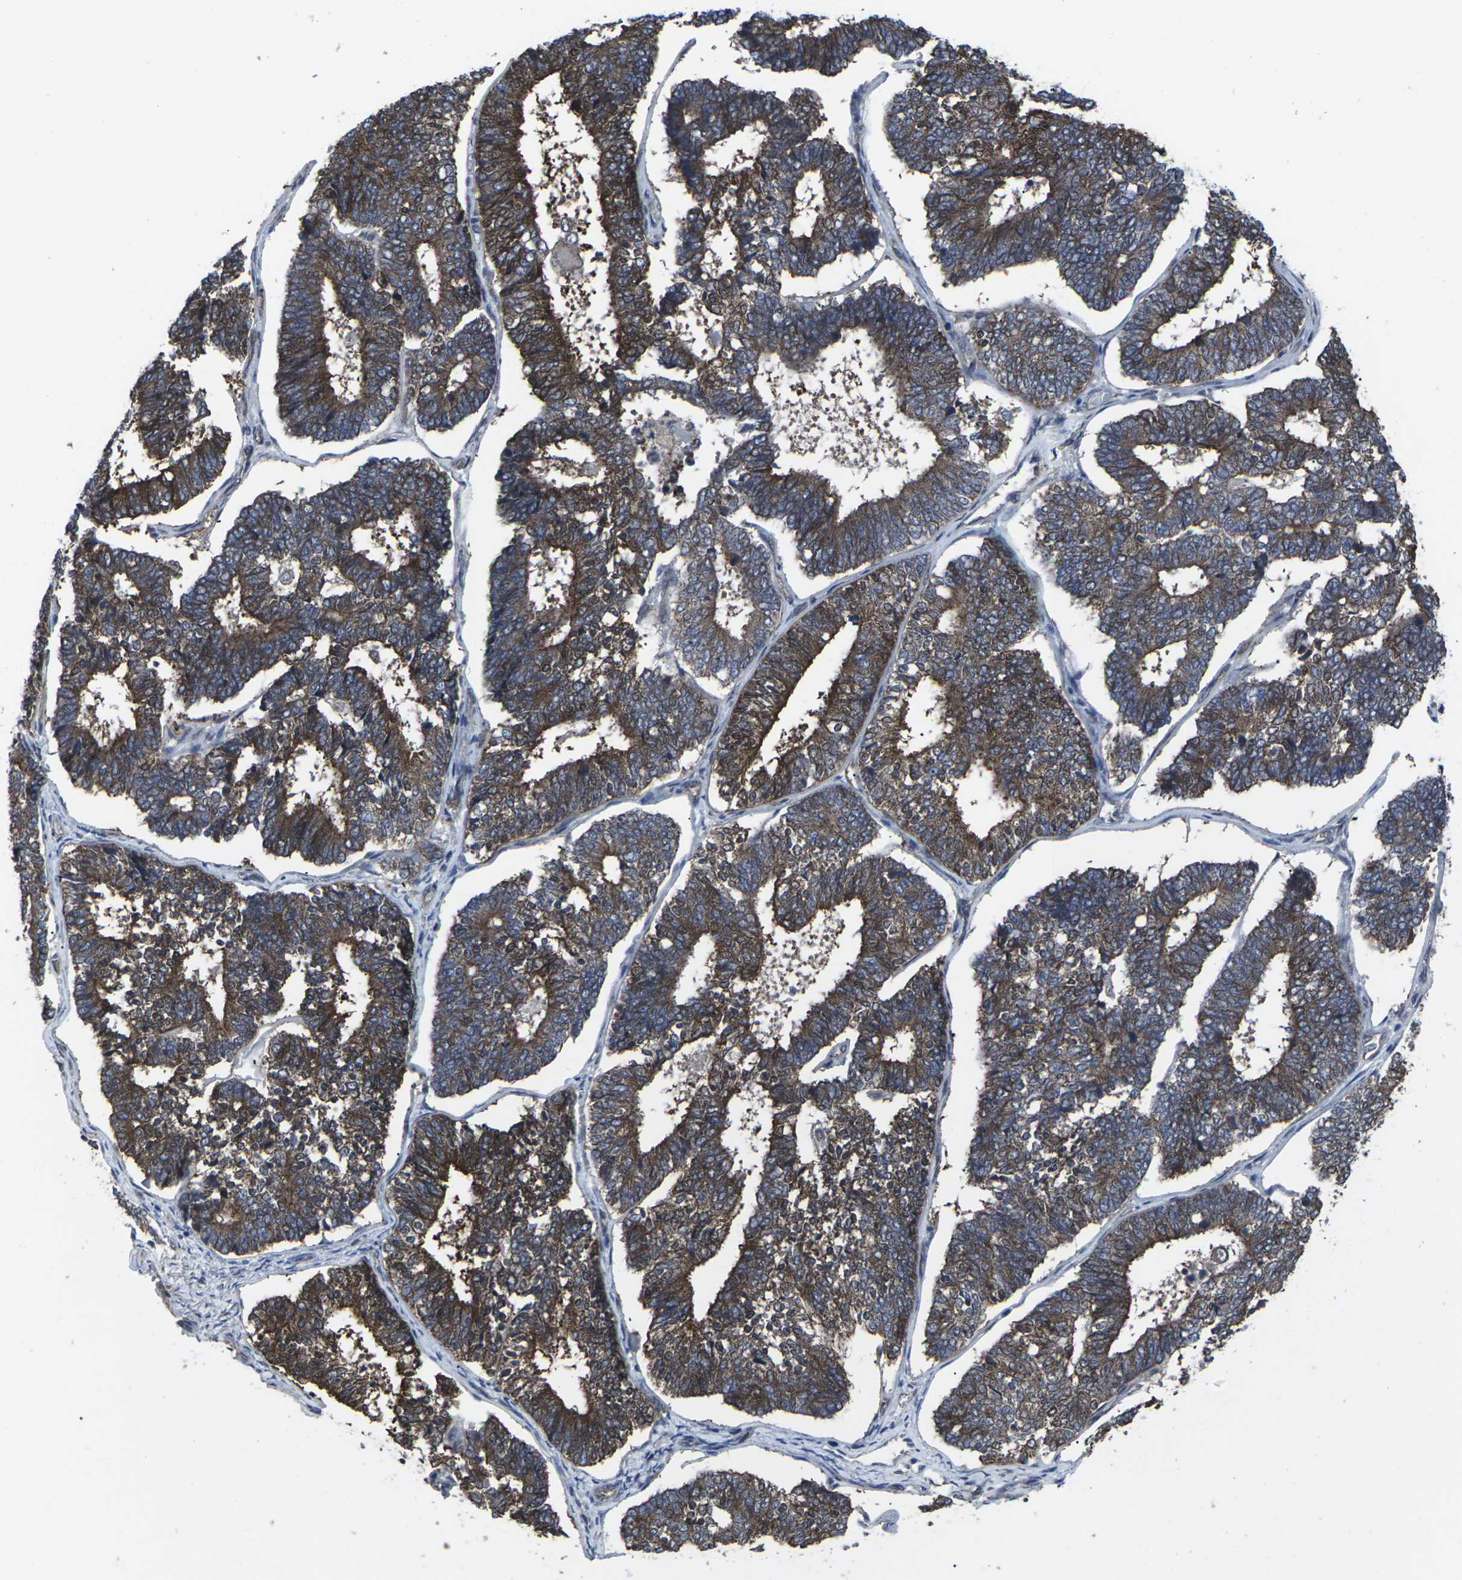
{"staining": {"intensity": "strong", "quantity": ">75%", "location": "cytoplasmic/membranous"}, "tissue": "endometrial cancer", "cell_type": "Tumor cells", "image_type": "cancer", "snomed": [{"axis": "morphology", "description": "Adenocarcinoma, NOS"}, {"axis": "topography", "description": "Endometrium"}], "caption": "Immunohistochemistry (IHC) image of neoplastic tissue: endometrial cancer stained using immunohistochemistry (IHC) reveals high levels of strong protein expression localized specifically in the cytoplasmic/membranous of tumor cells, appearing as a cytoplasmic/membranous brown color.", "gene": "MAPKAPK2", "patient": {"sex": "female", "age": 70}}